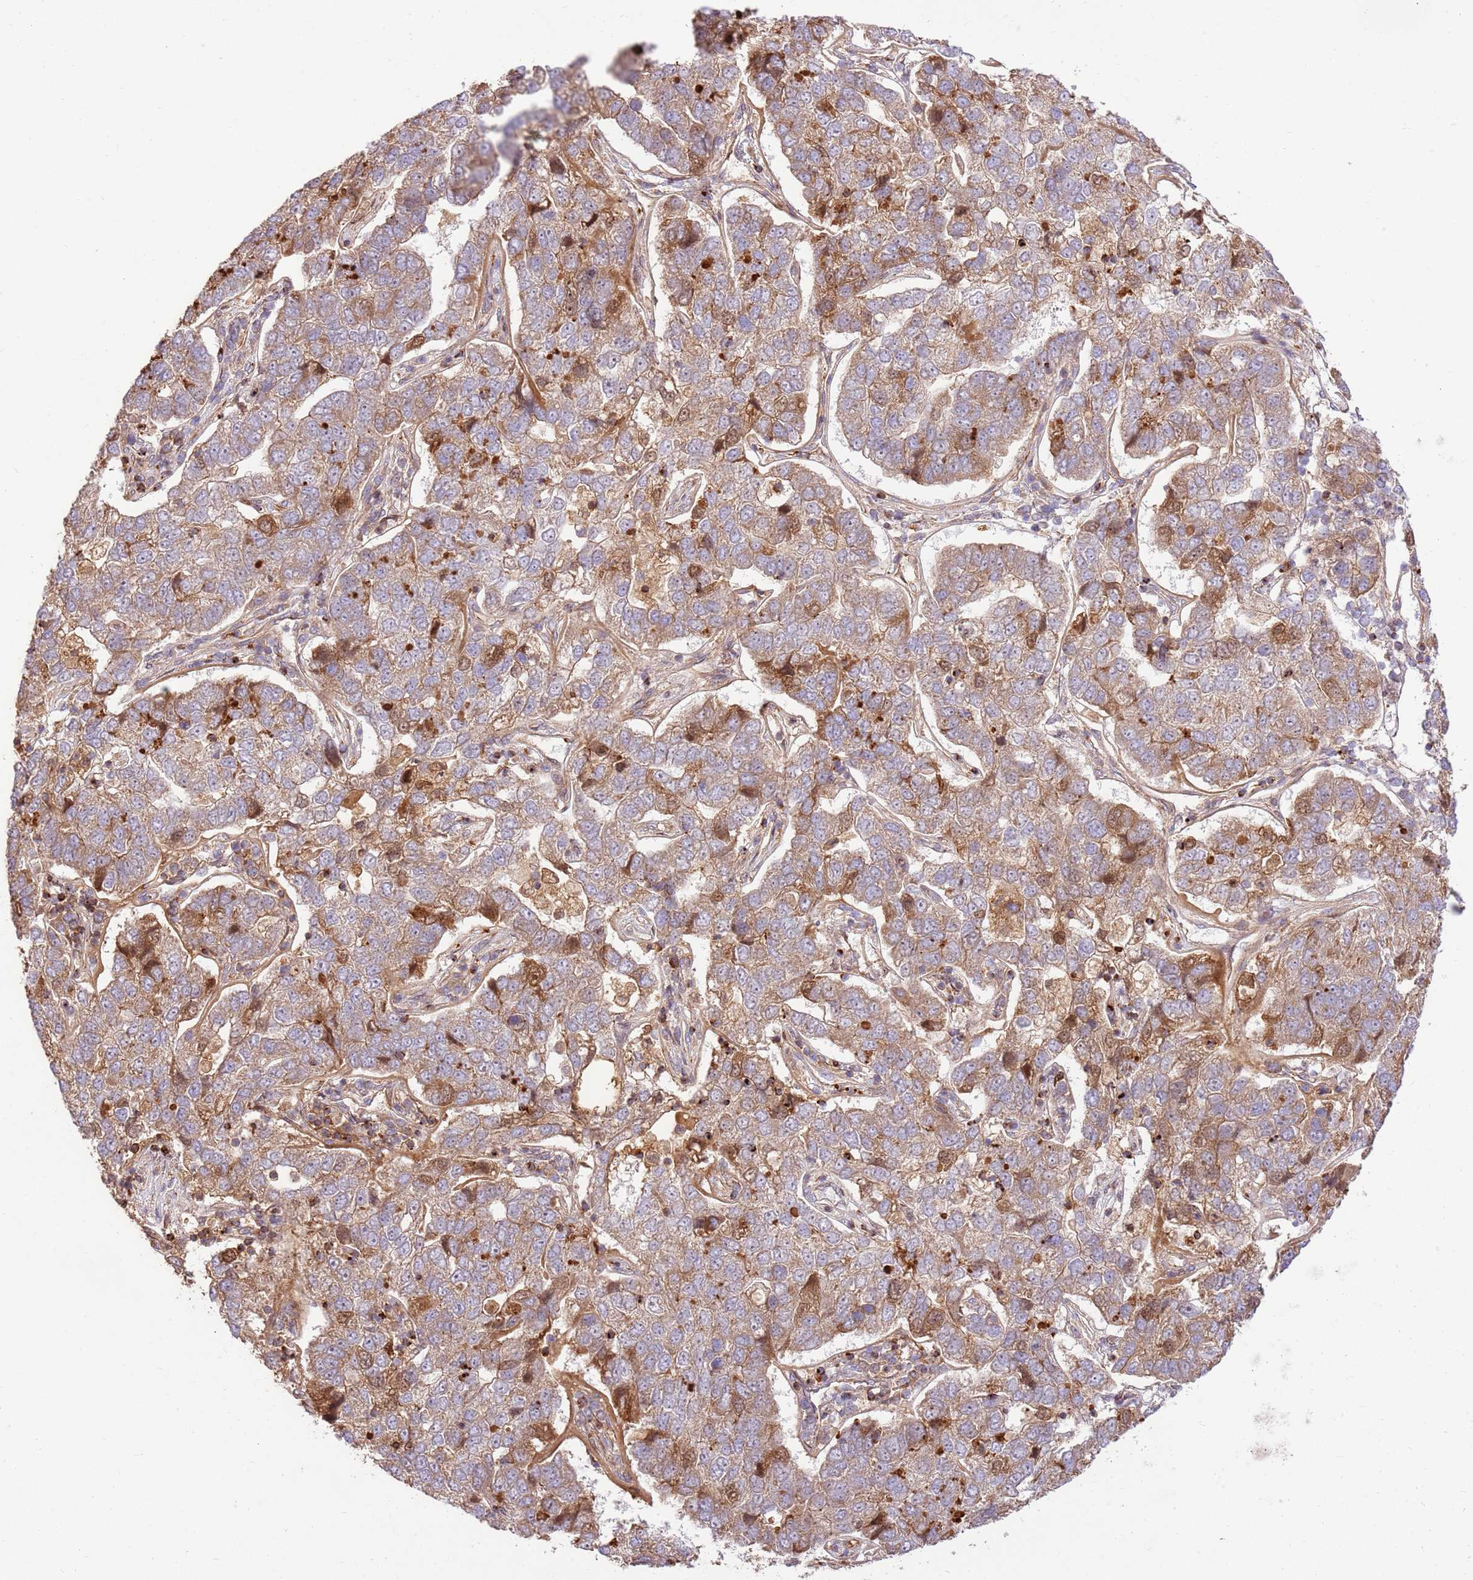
{"staining": {"intensity": "moderate", "quantity": ">75%", "location": "cytoplasmic/membranous"}, "tissue": "pancreatic cancer", "cell_type": "Tumor cells", "image_type": "cancer", "snomed": [{"axis": "morphology", "description": "Adenocarcinoma, NOS"}, {"axis": "topography", "description": "Pancreas"}], "caption": "Immunohistochemical staining of human pancreatic adenocarcinoma demonstrates medium levels of moderate cytoplasmic/membranous protein expression in approximately >75% of tumor cells. (Stains: DAB in brown, nuclei in blue, Microscopy: brightfield microscopy at high magnification).", "gene": "KATNAL2", "patient": {"sex": "female", "age": 61}}